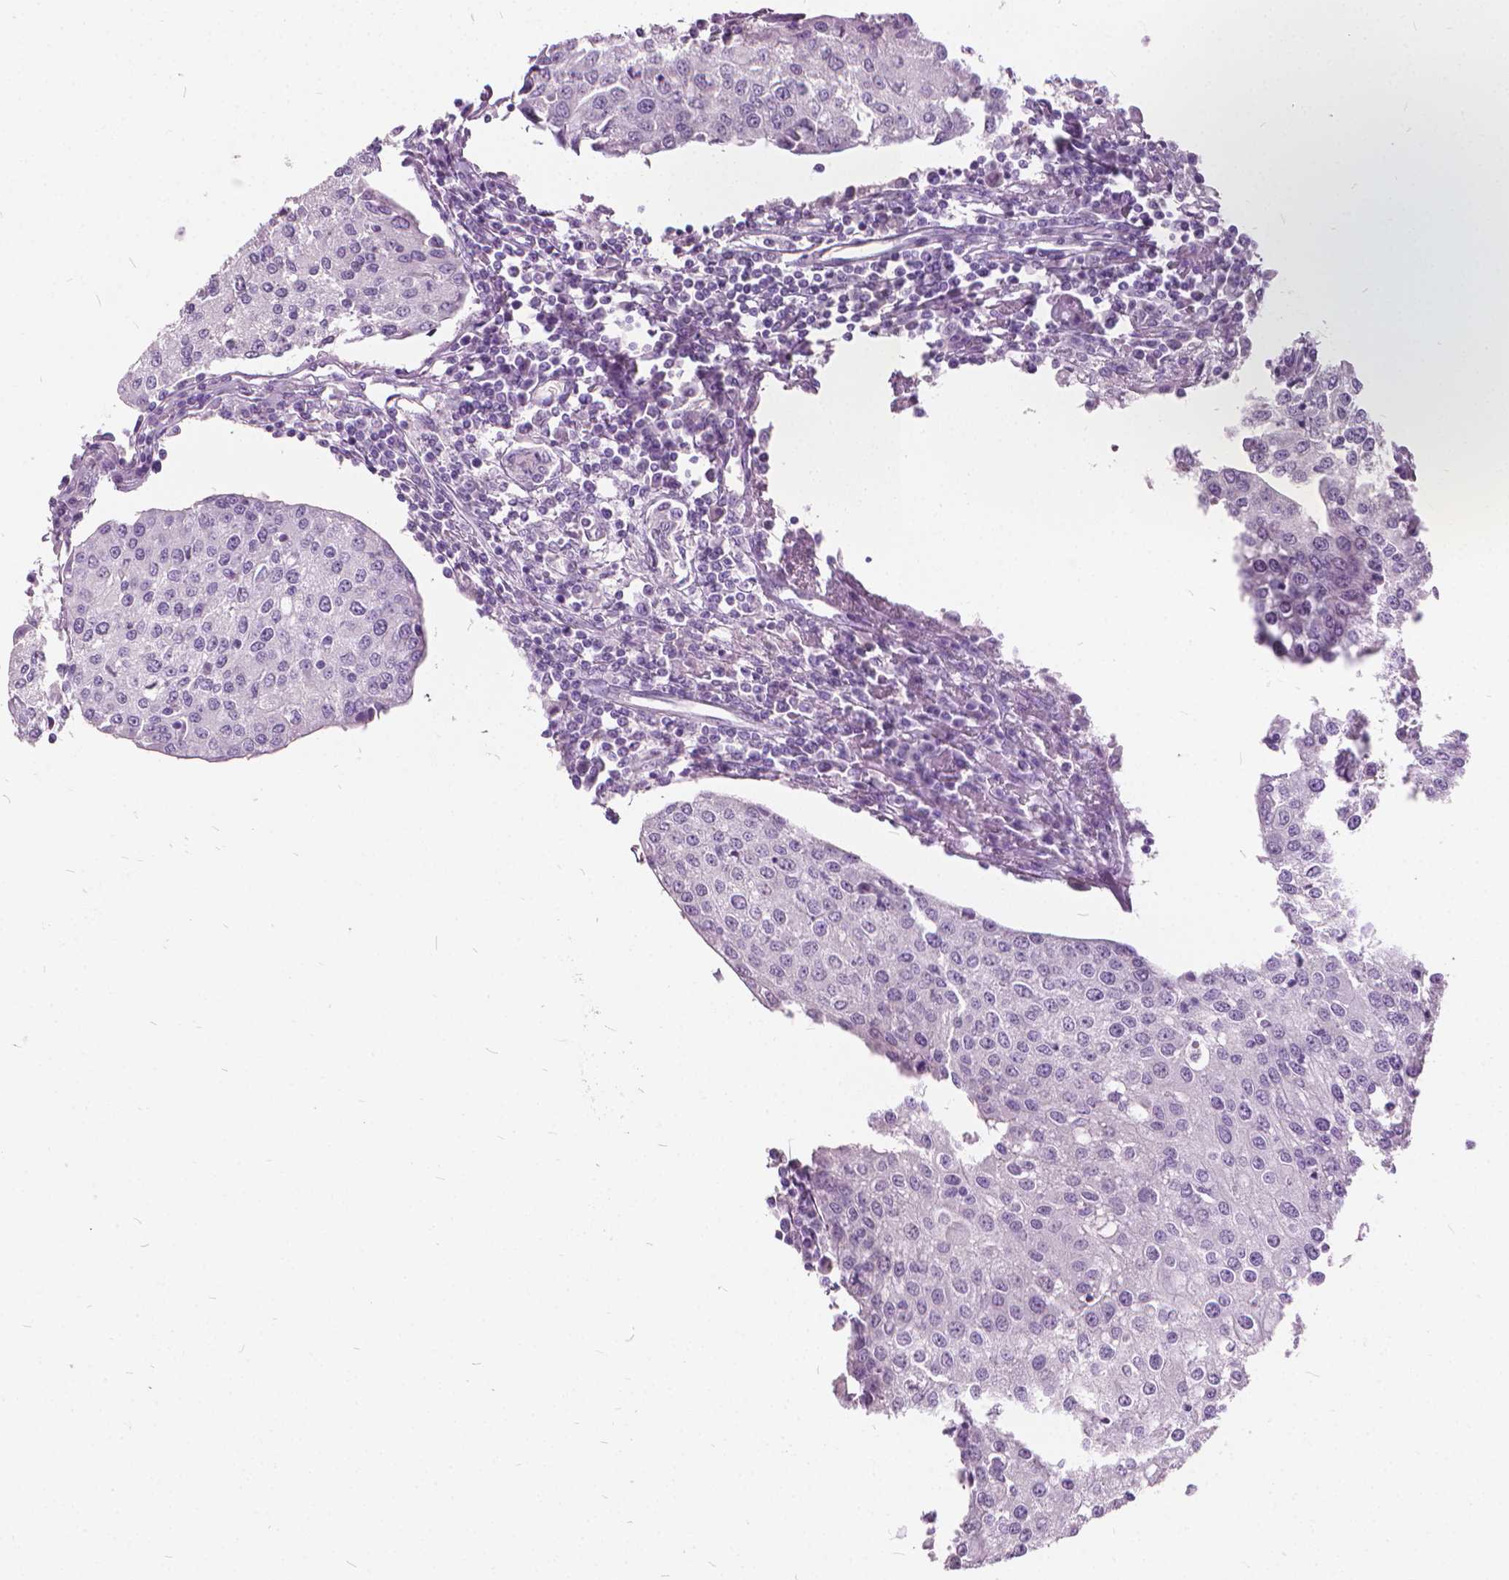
{"staining": {"intensity": "negative", "quantity": "none", "location": "none"}, "tissue": "urothelial cancer", "cell_type": "Tumor cells", "image_type": "cancer", "snomed": [{"axis": "morphology", "description": "Urothelial carcinoma, High grade"}, {"axis": "topography", "description": "Urinary bladder"}], "caption": "High magnification brightfield microscopy of urothelial cancer stained with DAB (brown) and counterstained with hematoxylin (blue): tumor cells show no significant expression.", "gene": "DNM1", "patient": {"sex": "female", "age": 85}}